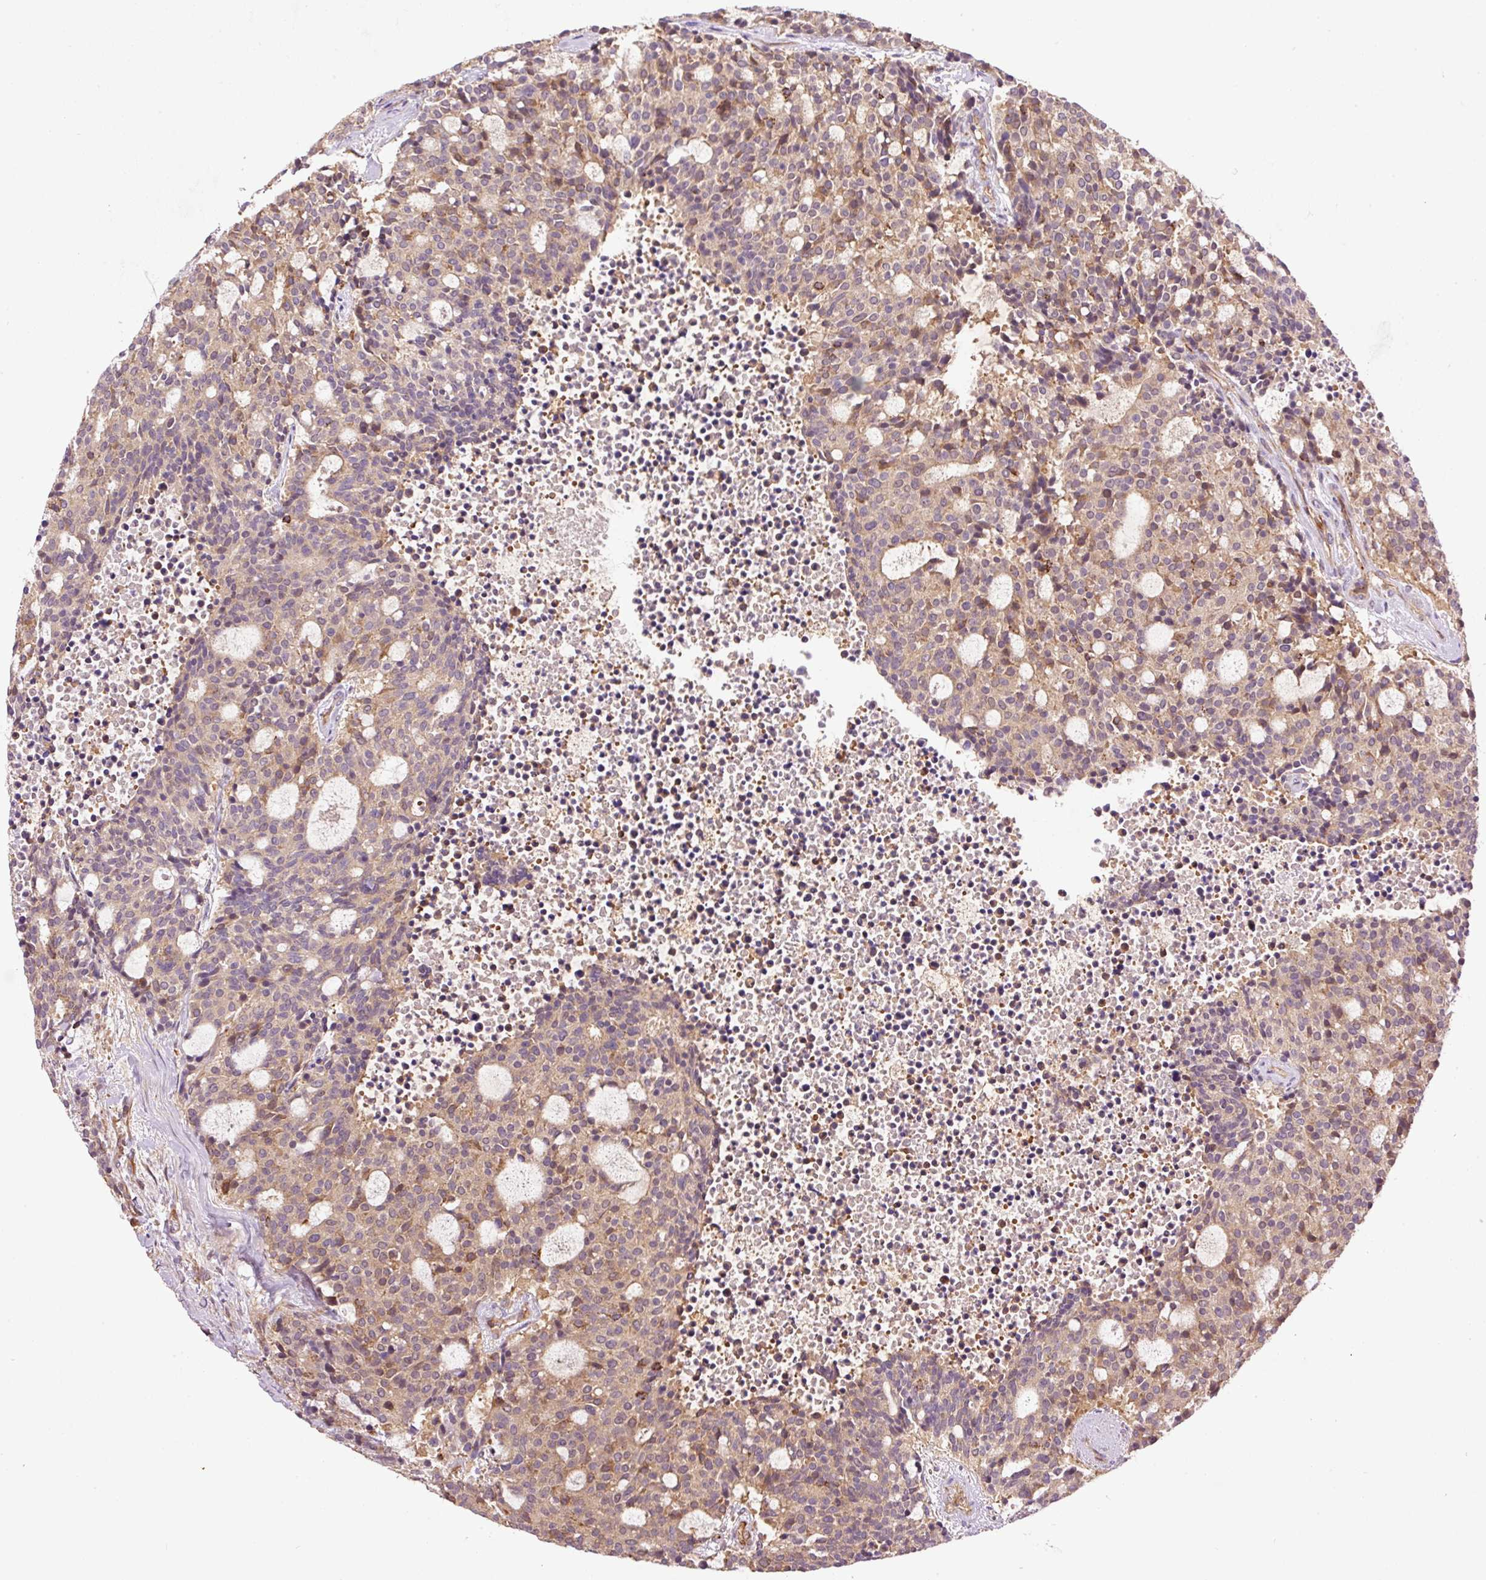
{"staining": {"intensity": "weak", "quantity": ">75%", "location": "cytoplasmic/membranous"}, "tissue": "carcinoid", "cell_type": "Tumor cells", "image_type": "cancer", "snomed": [{"axis": "morphology", "description": "Carcinoid, malignant, NOS"}, {"axis": "topography", "description": "Pancreas"}], "caption": "Carcinoid (malignant) stained for a protein demonstrates weak cytoplasmic/membranous positivity in tumor cells.", "gene": "PCK2", "patient": {"sex": "female", "age": 54}}